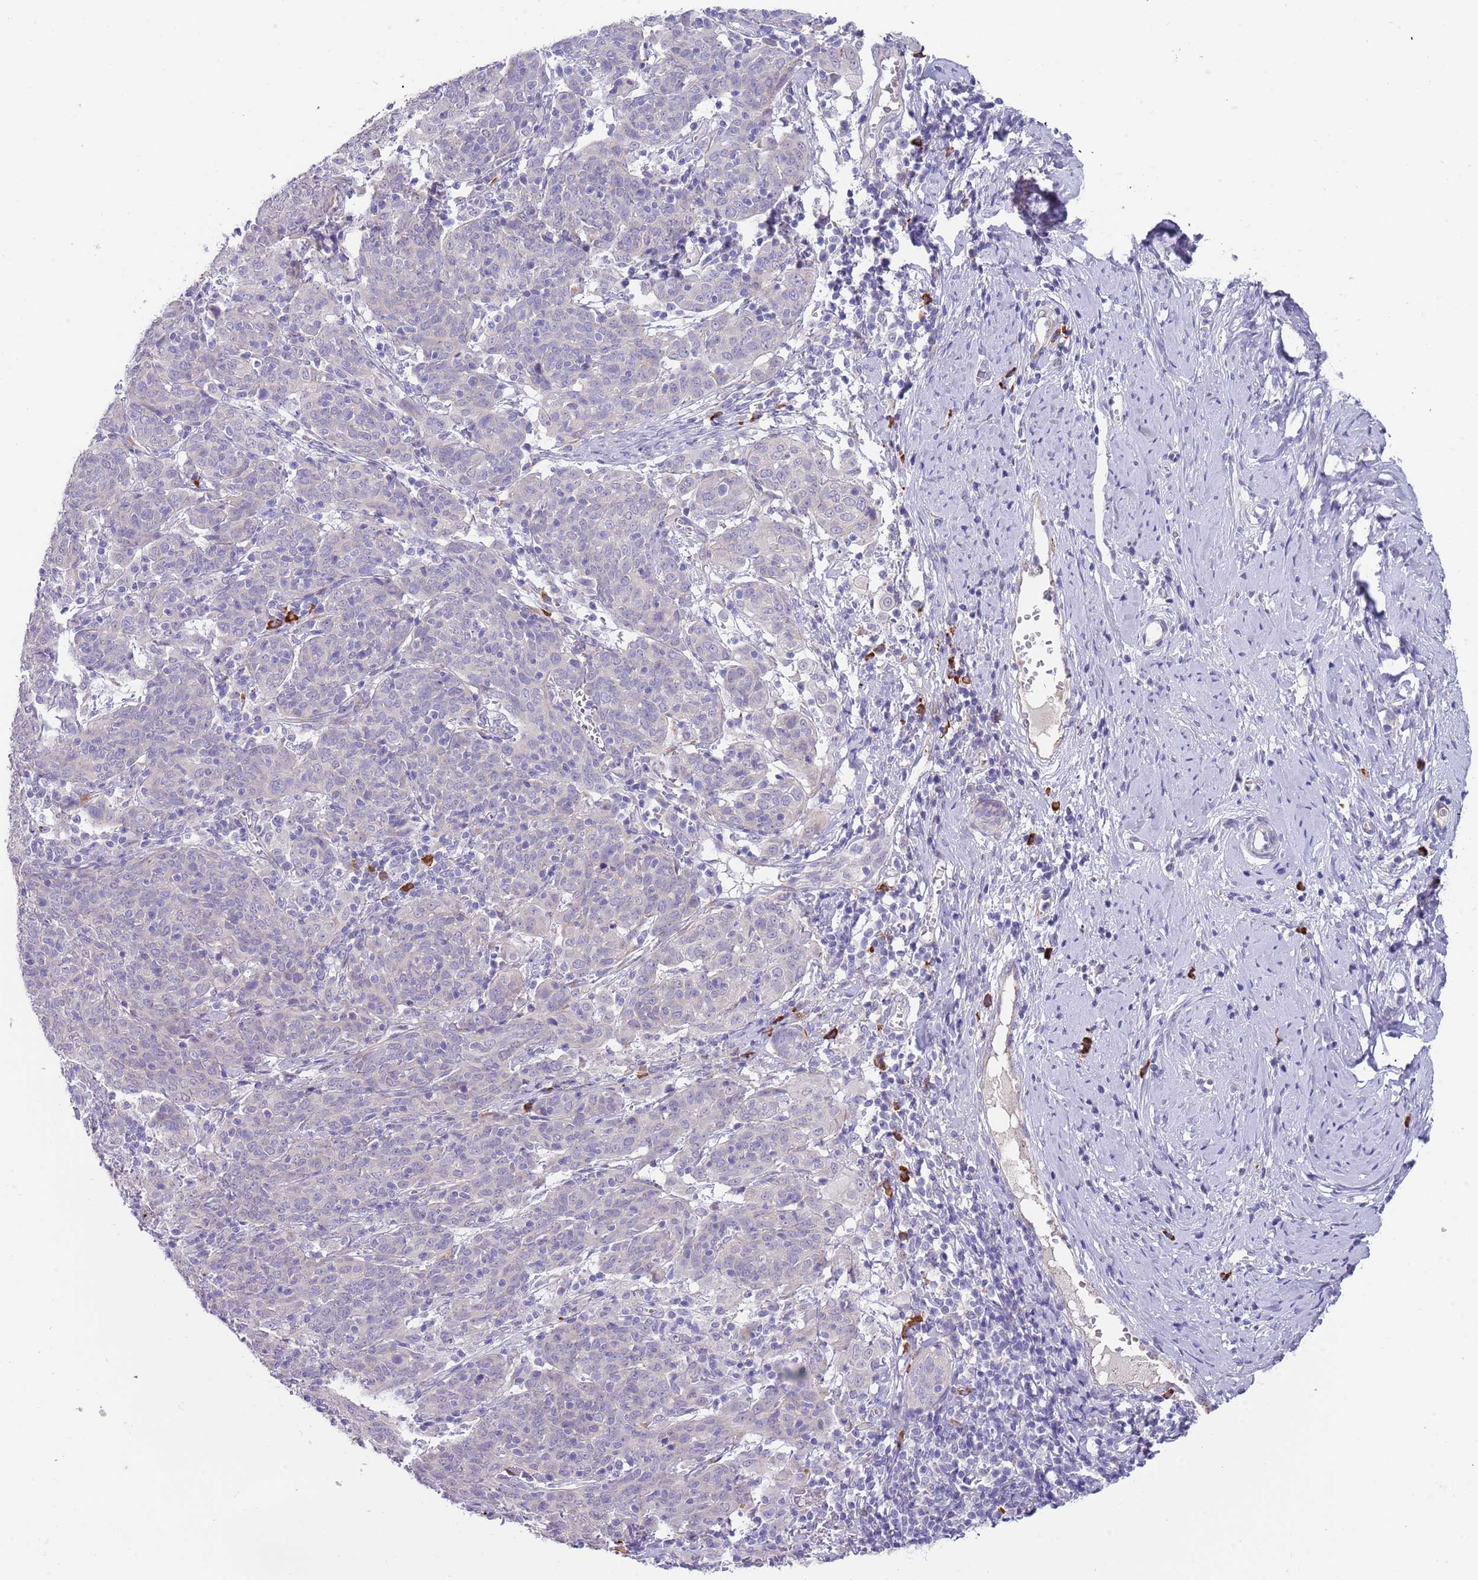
{"staining": {"intensity": "negative", "quantity": "none", "location": "none"}, "tissue": "cervical cancer", "cell_type": "Tumor cells", "image_type": "cancer", "snomed": [{"axis": "morphology", "description": "Squamous cell carcinoma, NOS"}, {"axis": "topography", "description": "Cervix"}], "caption": "Immunohistochemistry (IHC) micrograph of squamous cell carcinoma (cervical) stained for a protein (brown), which demonstrates no expression in tumor cells.", "gene": "TNRC6C", "patient": {"sex": "female", "age": 67}}